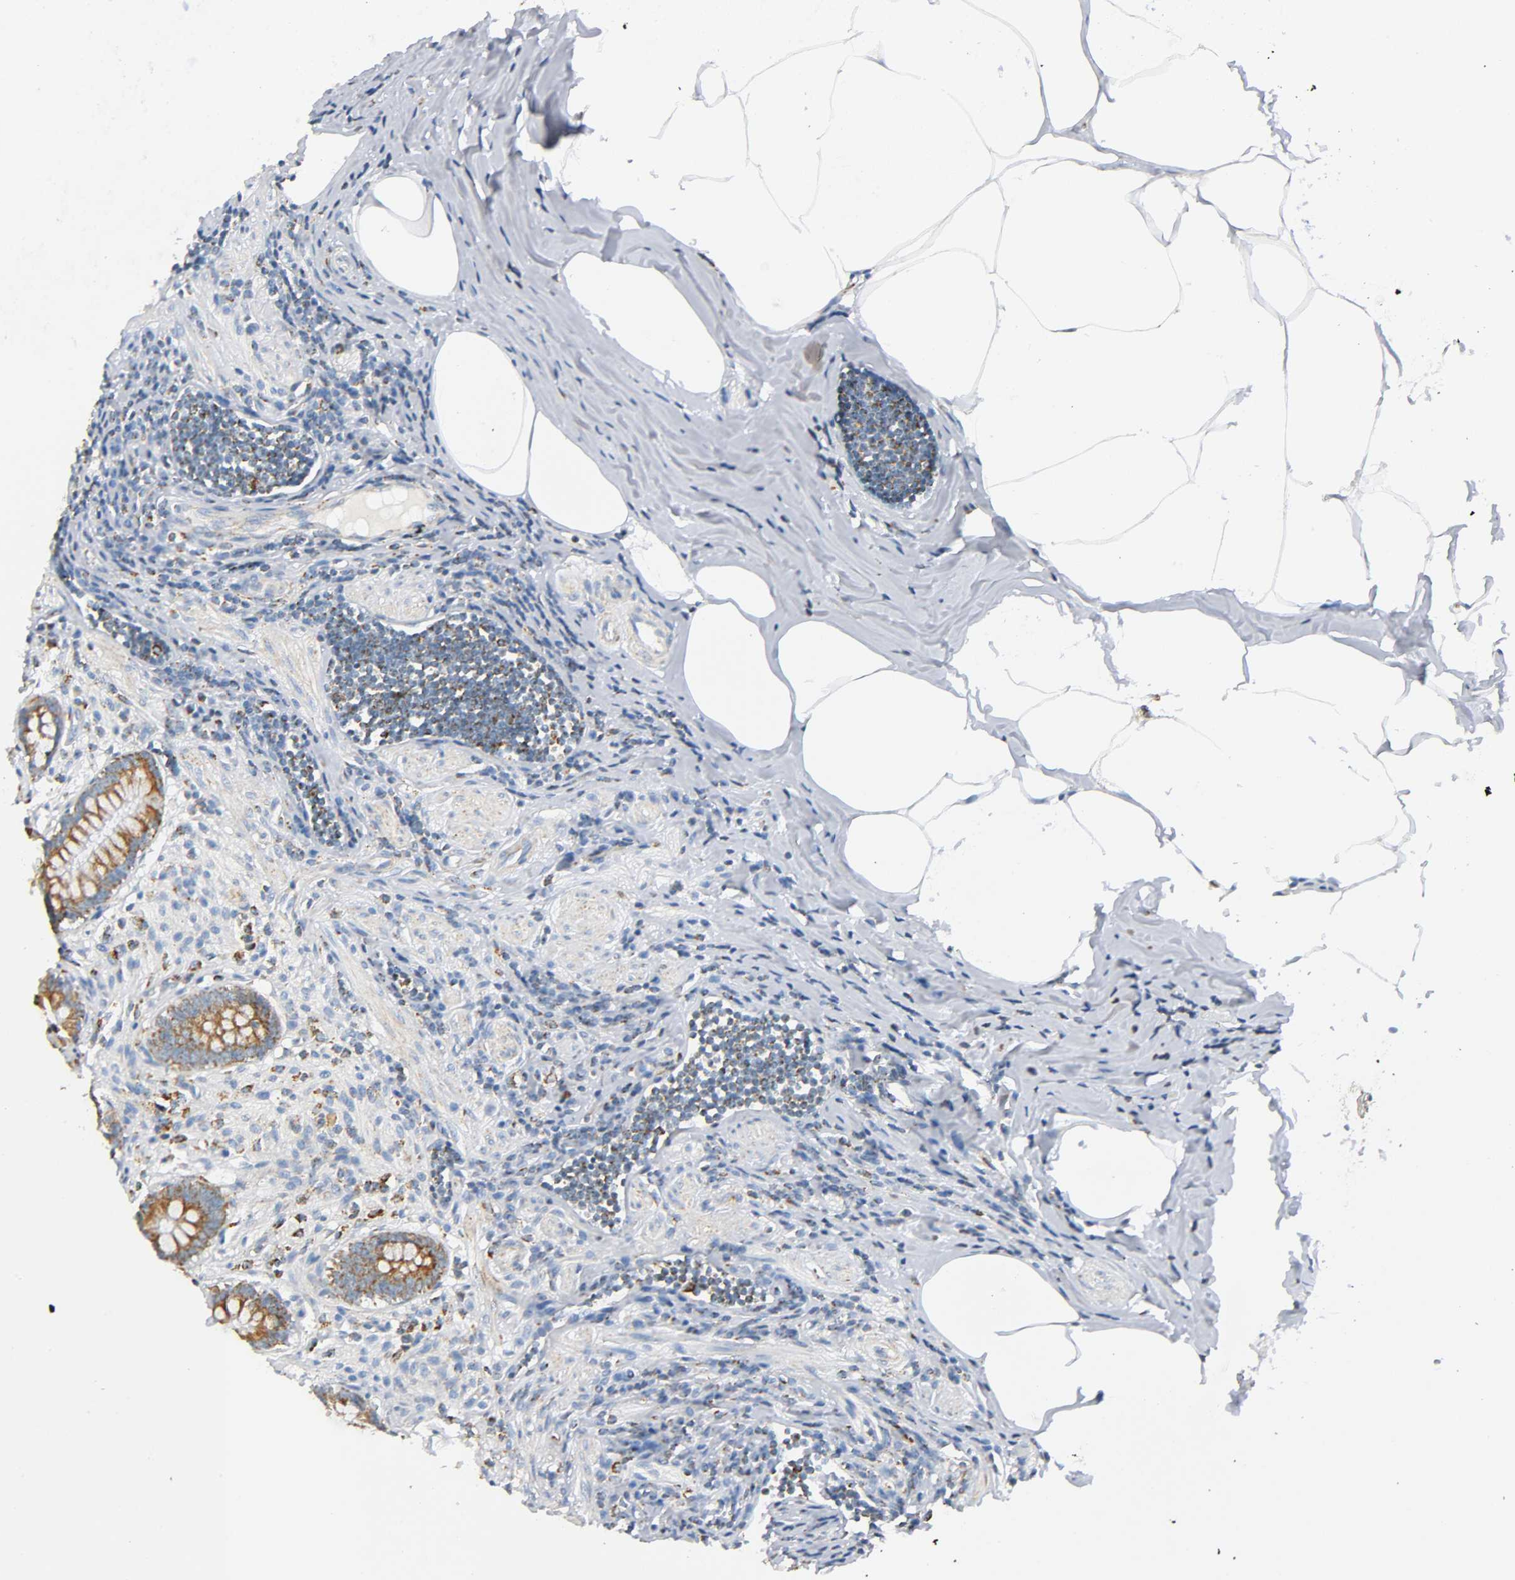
{"staining": {"intensity": "strong", "quantity": ">75%", "location": "cytoplasmic/membranous"}, "tissue": "appendix", "cell_type": "Glandular cells", "image_type": "normal", "snomed": [{"axis": "morphology", "description": "Normal tissue, NOS"}, {"axis": "topography", "description": "Appendix"}], "caption": "Protein analysis of unremarkable appendix demonstrates strong cytoplasmic/membranous expression in approximately >75% of glandular cells. Ihc stains the protein in brown and the nuclei are stained blue.", "gene": "BAK1", "patient": {"sex": "female", "age": 50}}